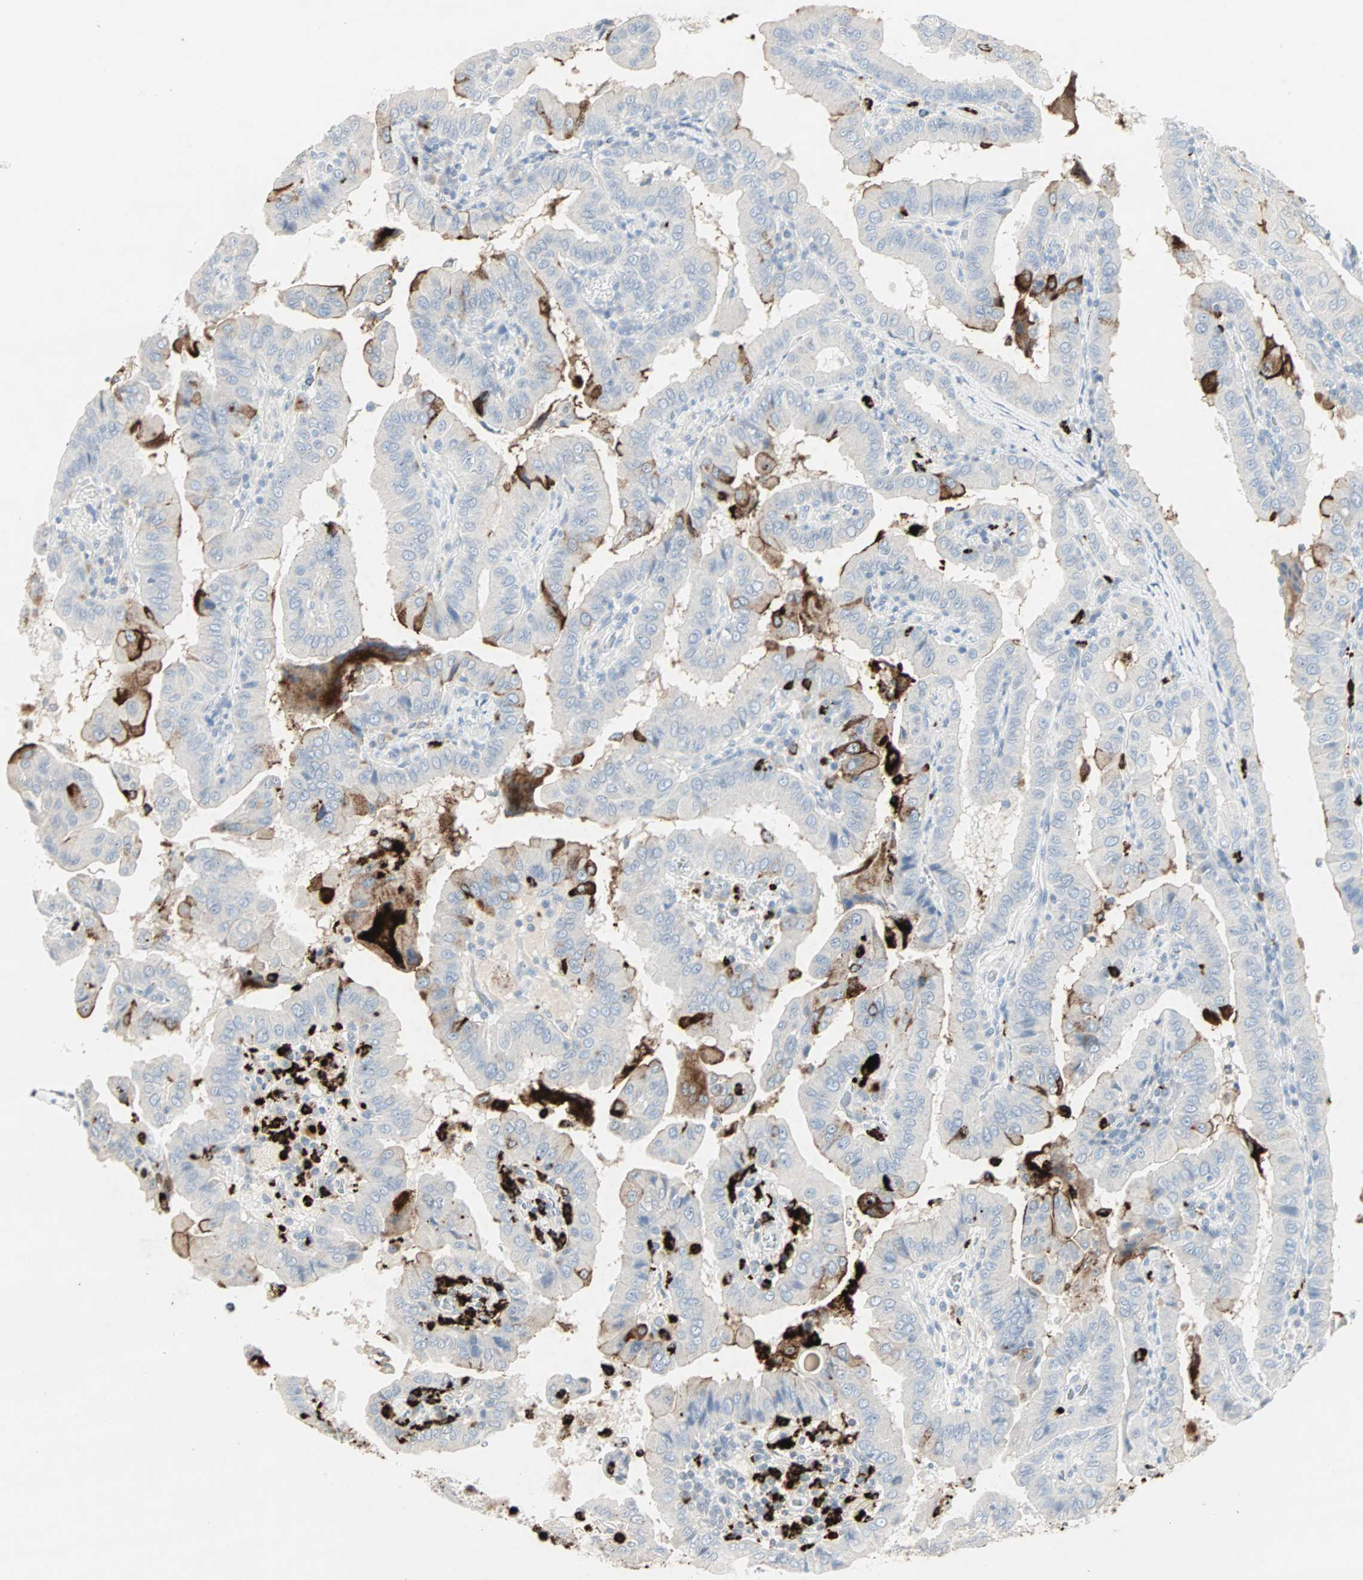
{"staining": {"intensity": "strong", "quantity": "<25%", "location": "cytoplasmic/membranous"}, "tissue": "thyroid cancer", "cell_type": "Tumor cells", "image_type": "cancer", "snomed": [{"axis": "morphology", "description": "Papillary adenocarcinoma, NOS"}, {"axis": "topography", "description": "Thyroid gland"}], "caption": "Papillary adenocarcinoma (thyroid) tissue displays strong cytoplasmic/membranous expression in approximately <25% of tumor cells, visualized by immunohistochemistry. (DAB IHC with brightfield microscopy, high magnification).", "gene": "CEACAM6", "patient": {"sex": "male", "age": 33}}